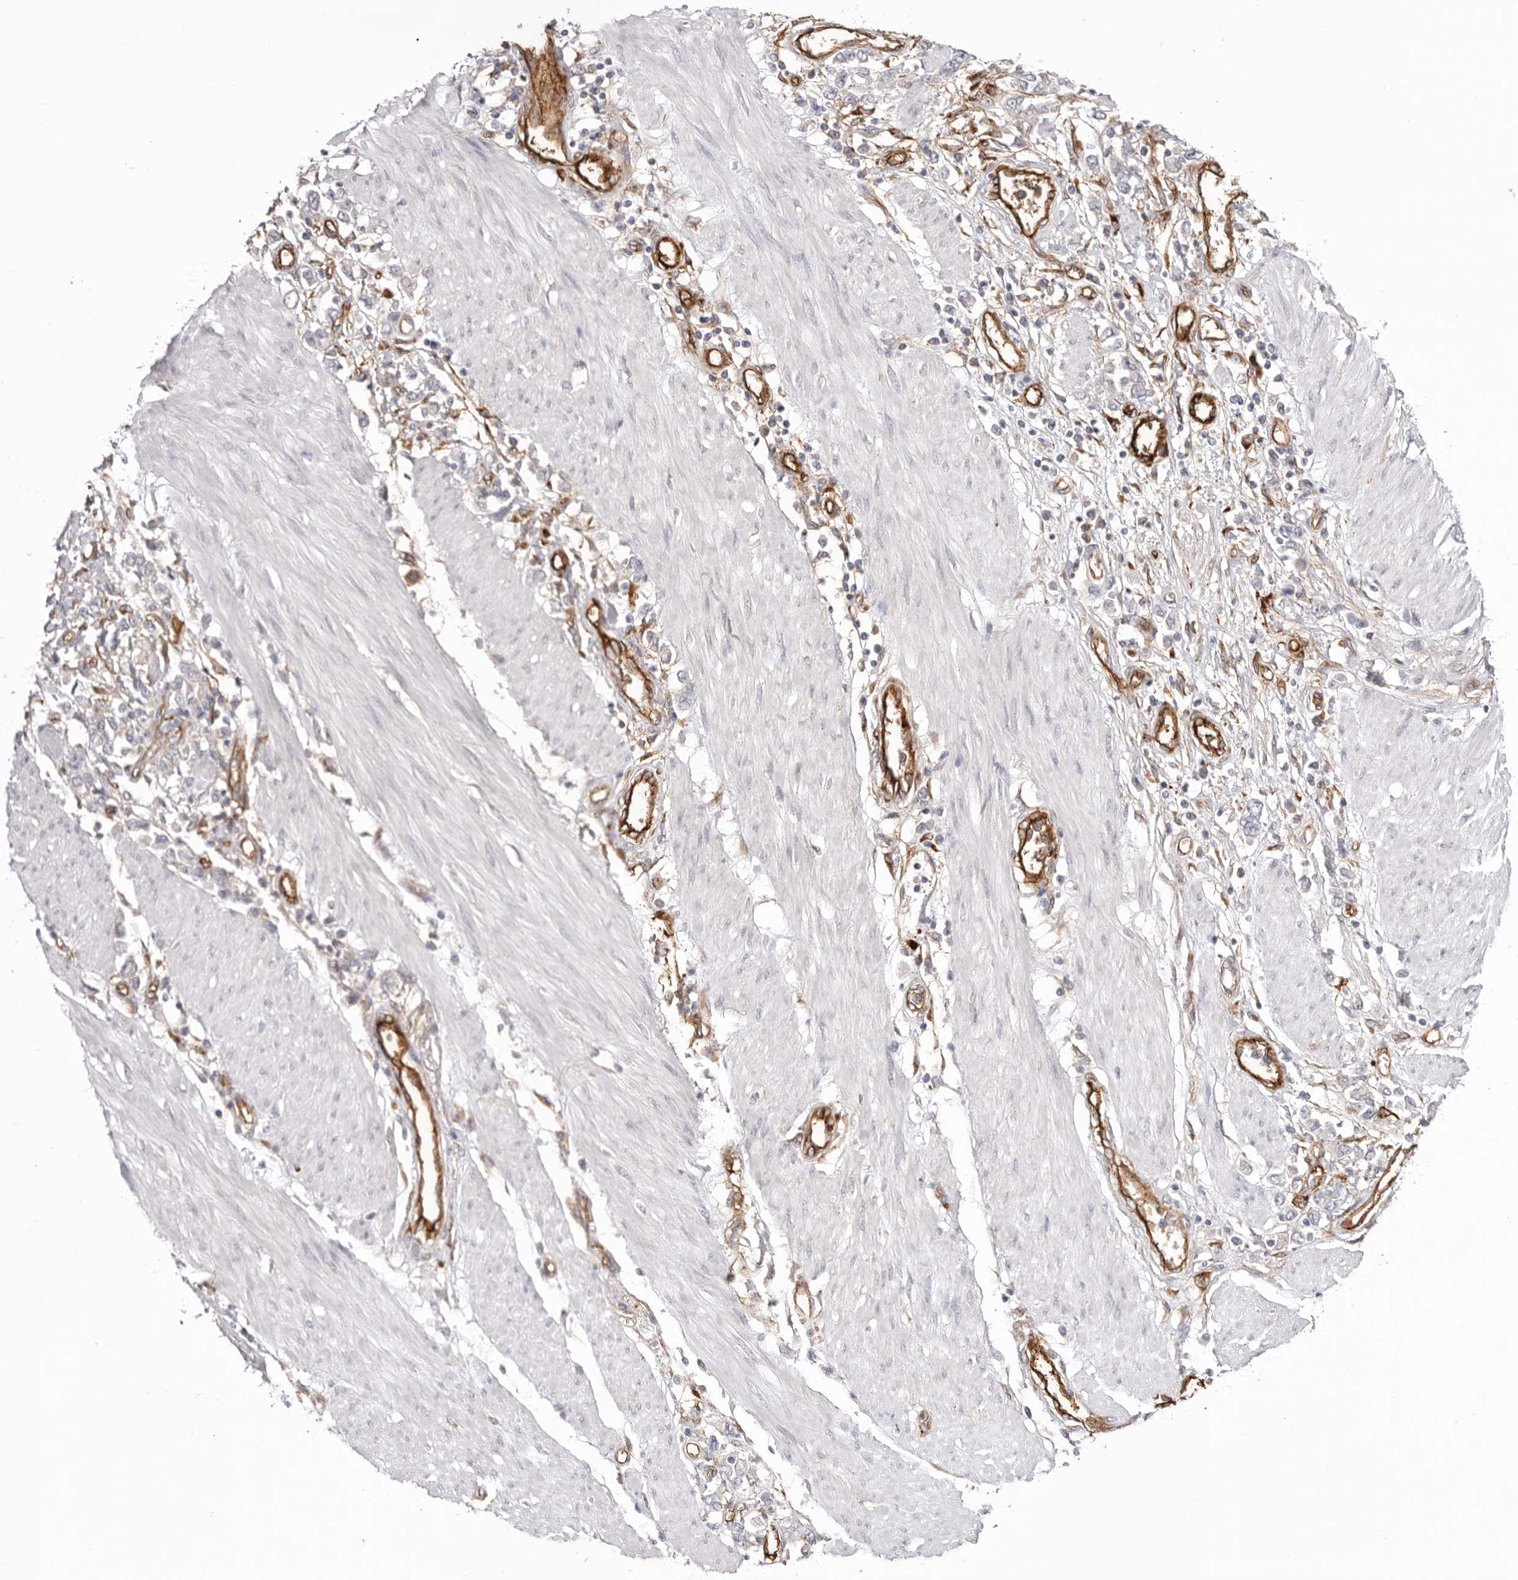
{"staining": {"intensity": "negative", "quantity": "none", "location": "none"}, "tissue": "stomach cancer", "cell_type": "Tumor cells", "image_type": "cancer", "snomed": [{"axis": "morphology", "description": "Adenocarcinoma, NOS"}, {"axis": "topography", "description": "Stomach"}], "caption": "Image shows no significant protein expression in tumor cells of adenocarcinoma (stomach).", "gene": "LRRC66", "patient": {"sex": "female", "age": 76}}